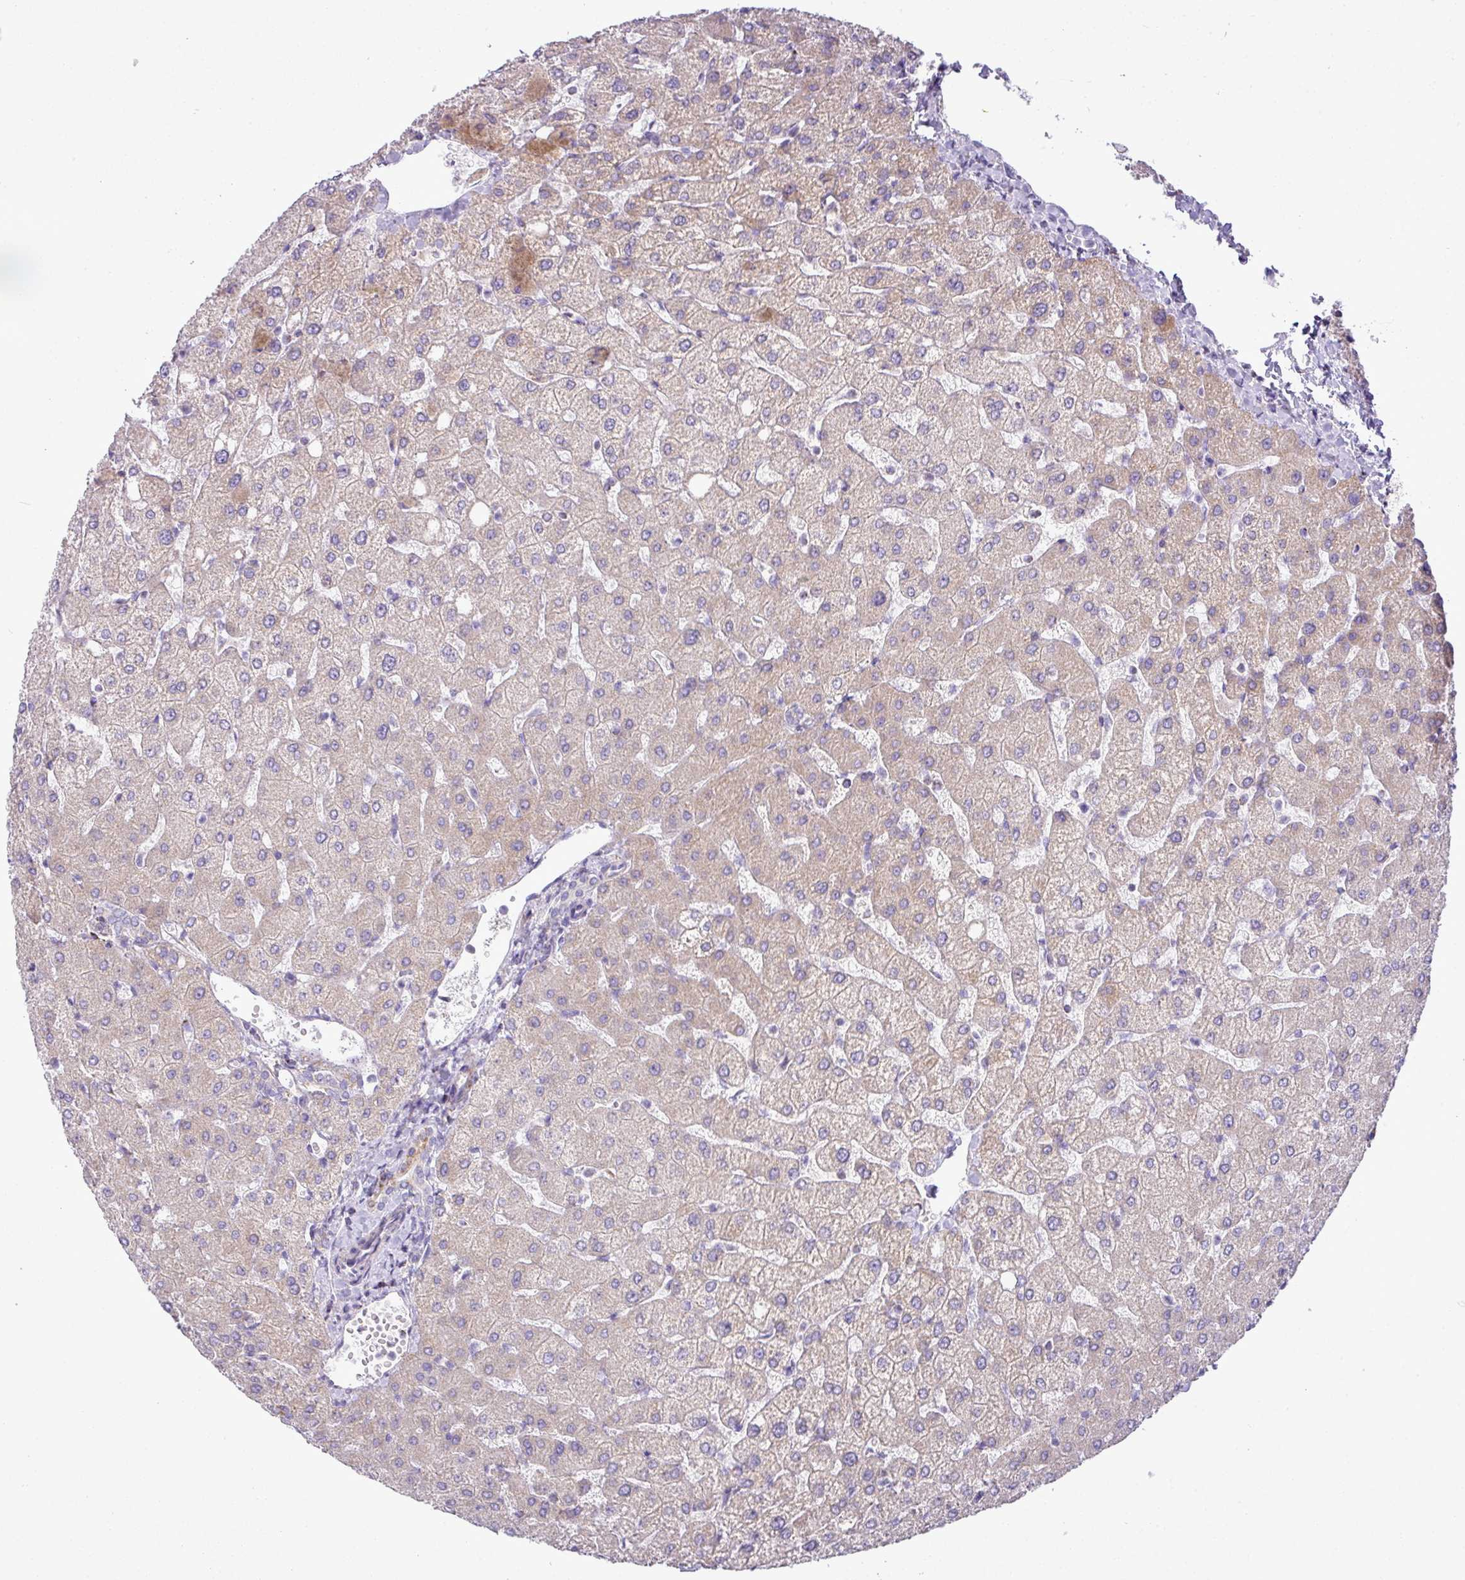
{"staining": {"intensity": "negative", "quantity": "none", "location": "none"}, "tissue": "liver", "cell_type": "Cholangiocytes", "image_type": "normal", "snomed": [{"axis": "morphology", "description": "Normal tissue, NOS"}, {"axis": "topography", "description": "Liver"}], "caption": "A high-resolution histopathology image shows immunohistochemistry staining of benign liver, which shows no significant expression in cholangiocytes. (Stains: DAB (3,3'-diaminobenzidine) IHC with hematoxylin counter stain, Microscopy: brightfield microscopy at high magnification).", "gene": "ZNF81", "patient": {"sex": "female", "age": 54}}